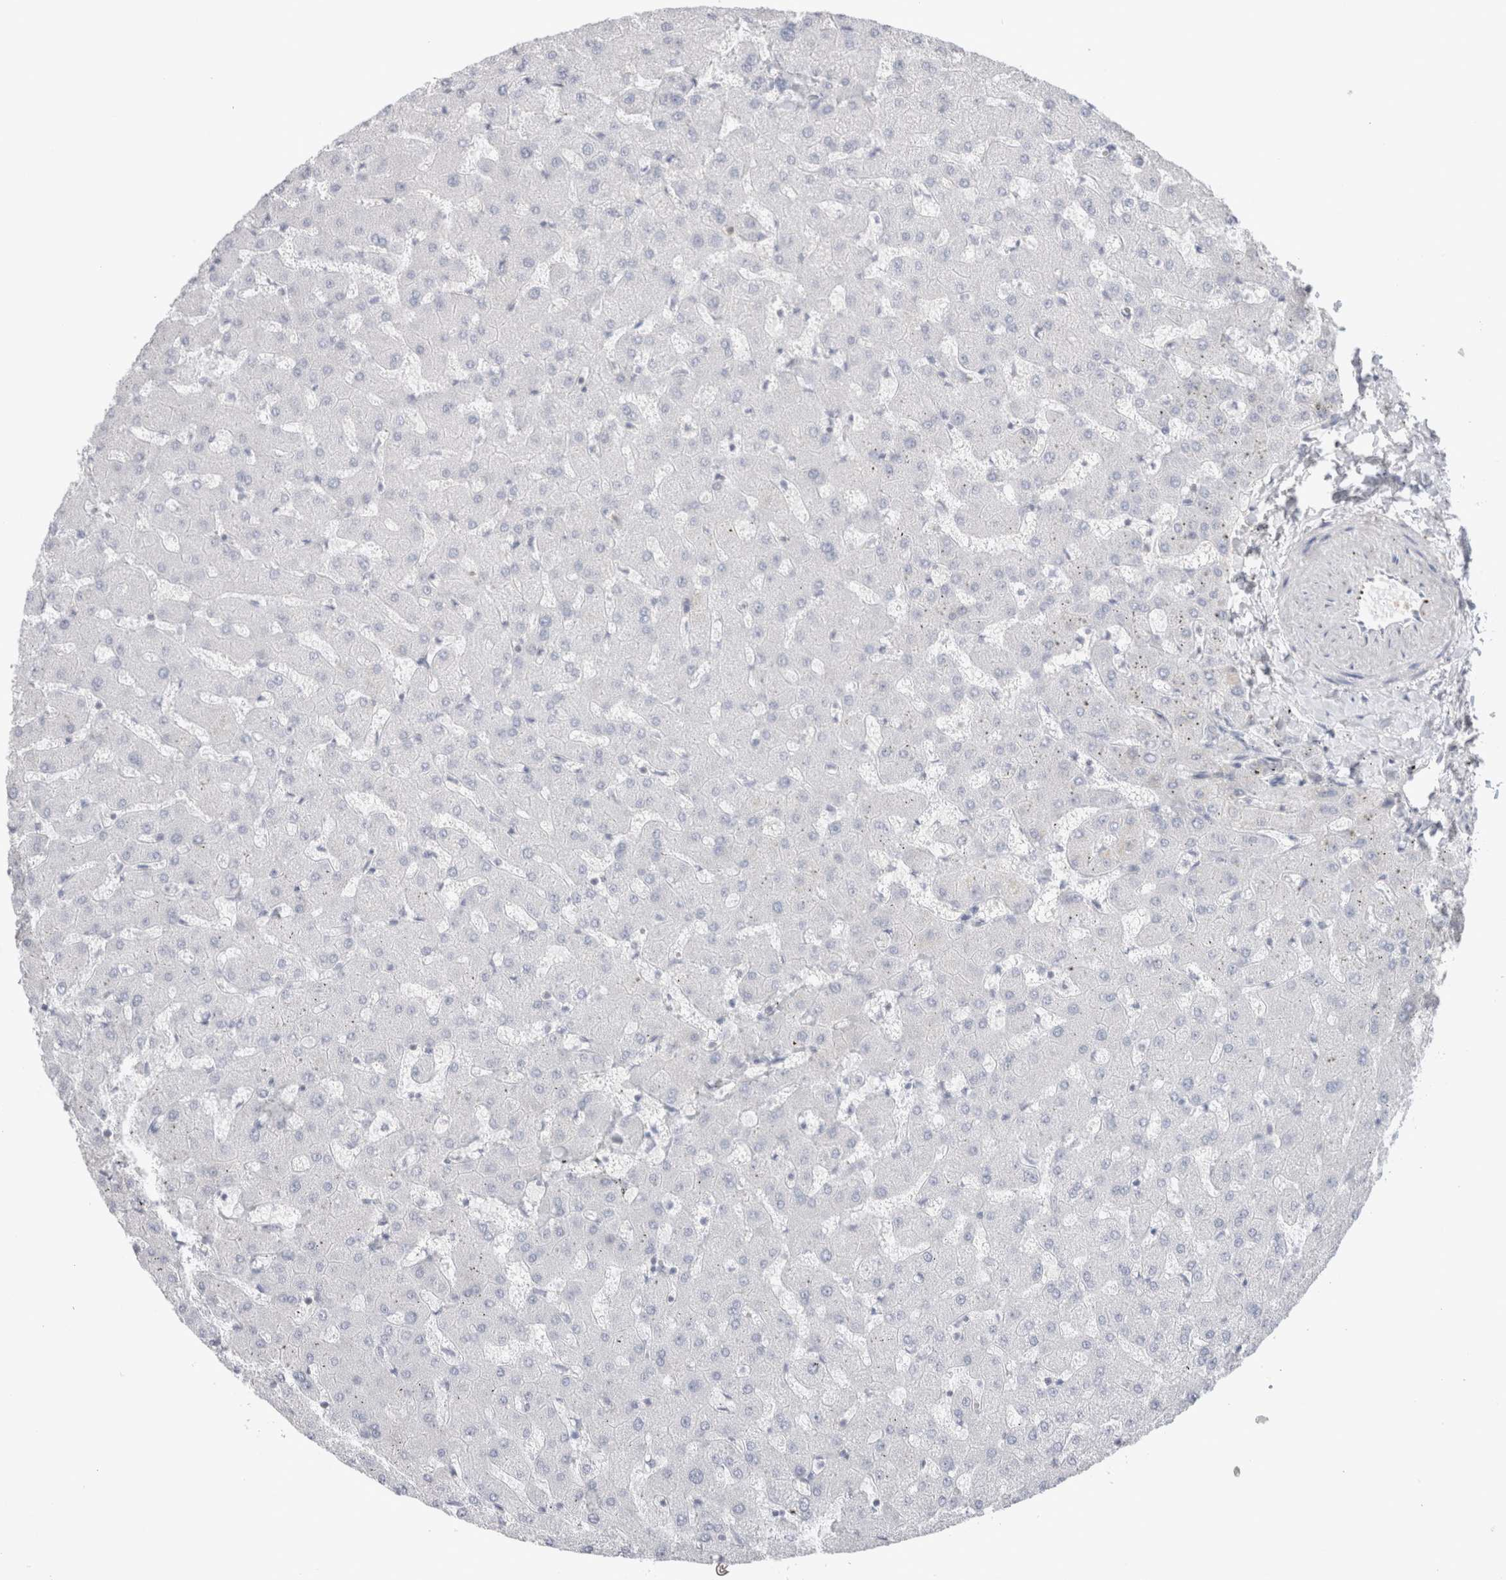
{"staining": {"intensity": "weak", "quantity": "25%-75%", "location": "cytoplasmic/membranous"}, "tissue": "liver", "cell_type": "Cholangiocytes", "image_type": "normal", "snomed": [{"axis": "morphology", "description": "Normal tissue, NOS"}, {"axis": "topography", "description": "Liver"}], "caption": "Immunohistochemistry (IHC) staining of benign liver, which demonstrates low levels of weak cytoplasmic/membranous positivity in about 25%-75% of cholangiocytes indicating weak cytoplasmic/membranous protein staining. The staining was performed using DAB (brown) for protein detection and nuclei were counterstained in hematoxylin (blue).", "gene": "CAPN2", "patient": {"sex": "female", "age": 63}}